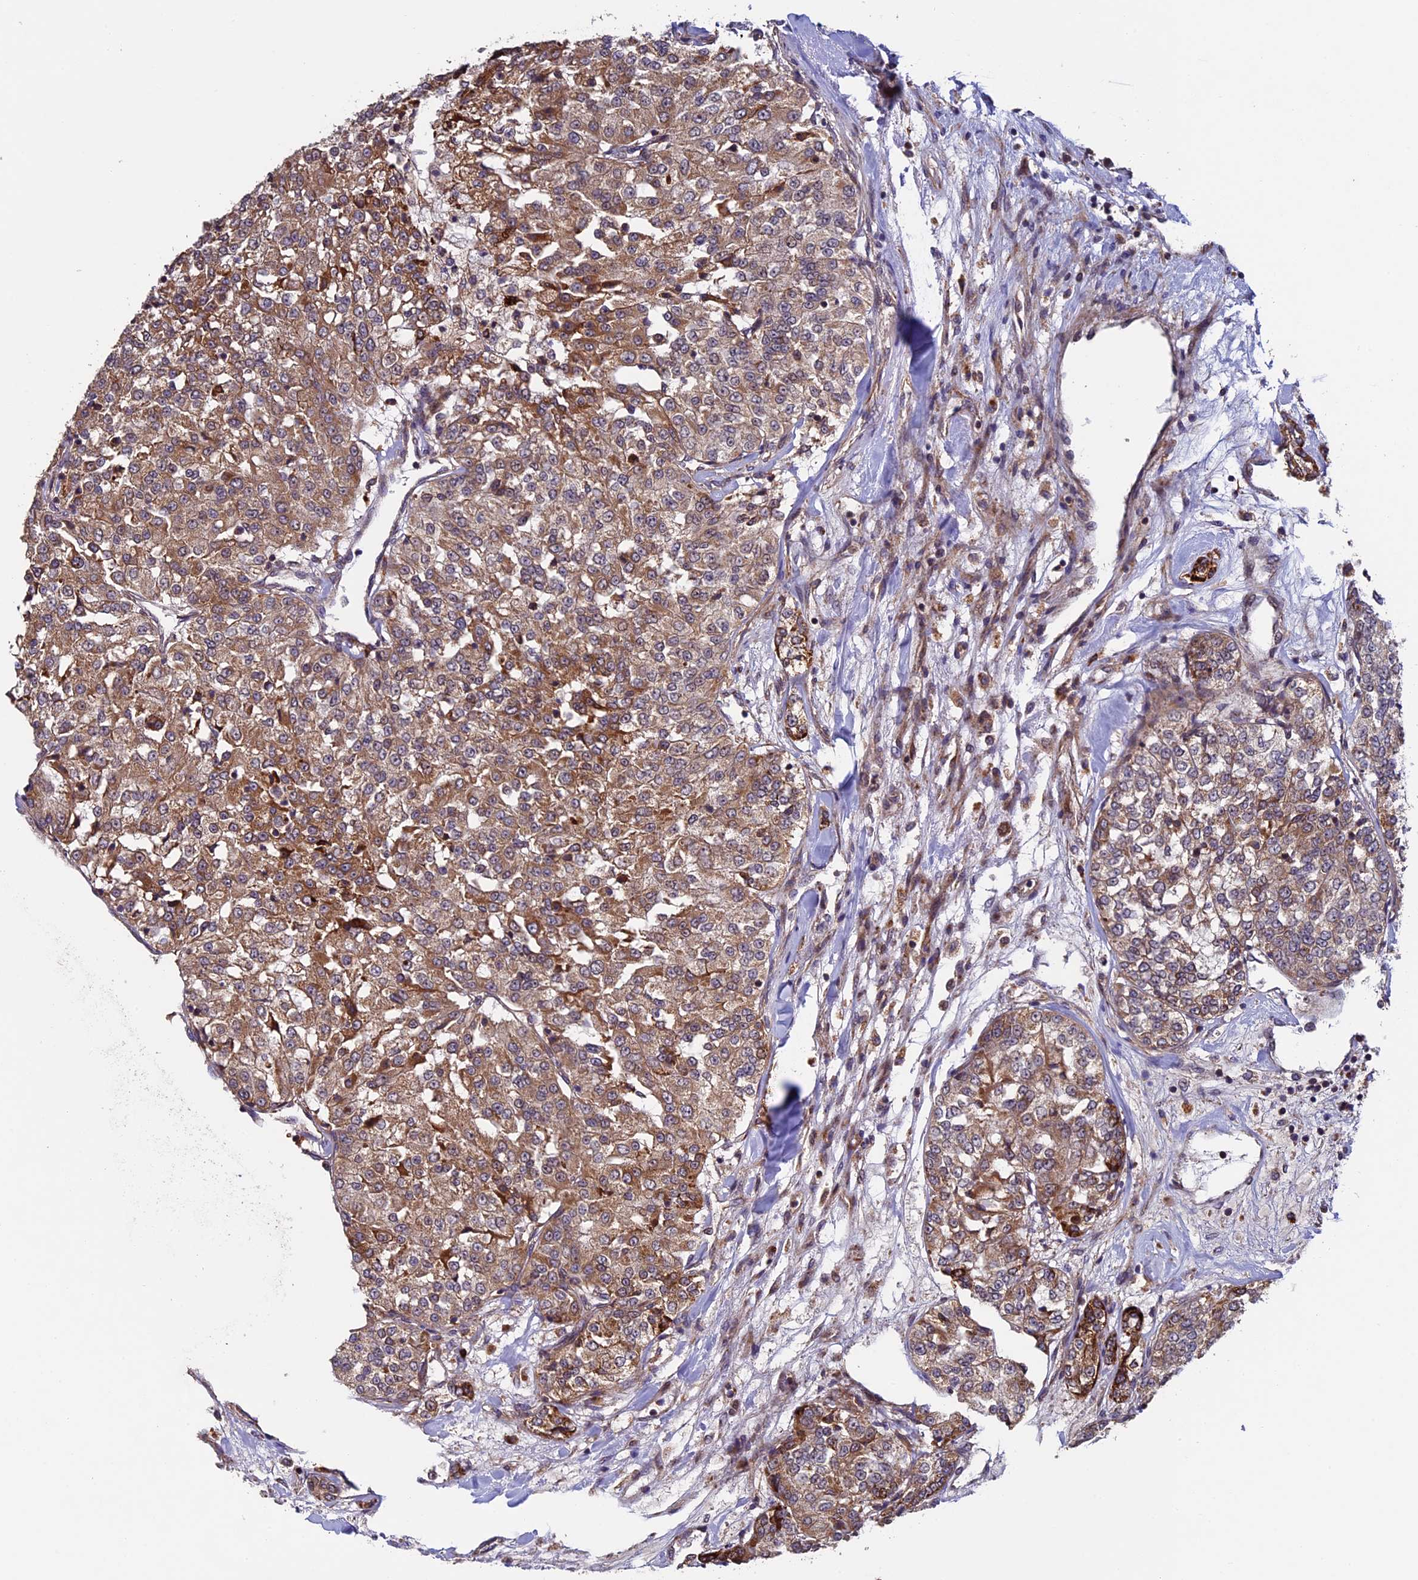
{"staining": {"intensity": "moderate", "quantity": ">75%", "location": "cytoplasmic/membranous"}, "tissue": "renal cancer", "cell_type": "Tumor cells", "image_type": "cancer", "snomed": [{"axis": "morphology", "description": "Adenocarcinoma, NOS"}, {"axis": "topography", "description": "Kidney"}], "caption": "Immunohistochemical staining of human renal adenocarcinoma reveals moderate cytoplasmic/membranous protein expression in approximately >75% of tumor cells. (Stains: DAB in brown, nuclei in blue, Microscopy: brightfield microscopy at high magnification).", "gene": "RNF17", "patient": {"sex": "female", "age": 63}}